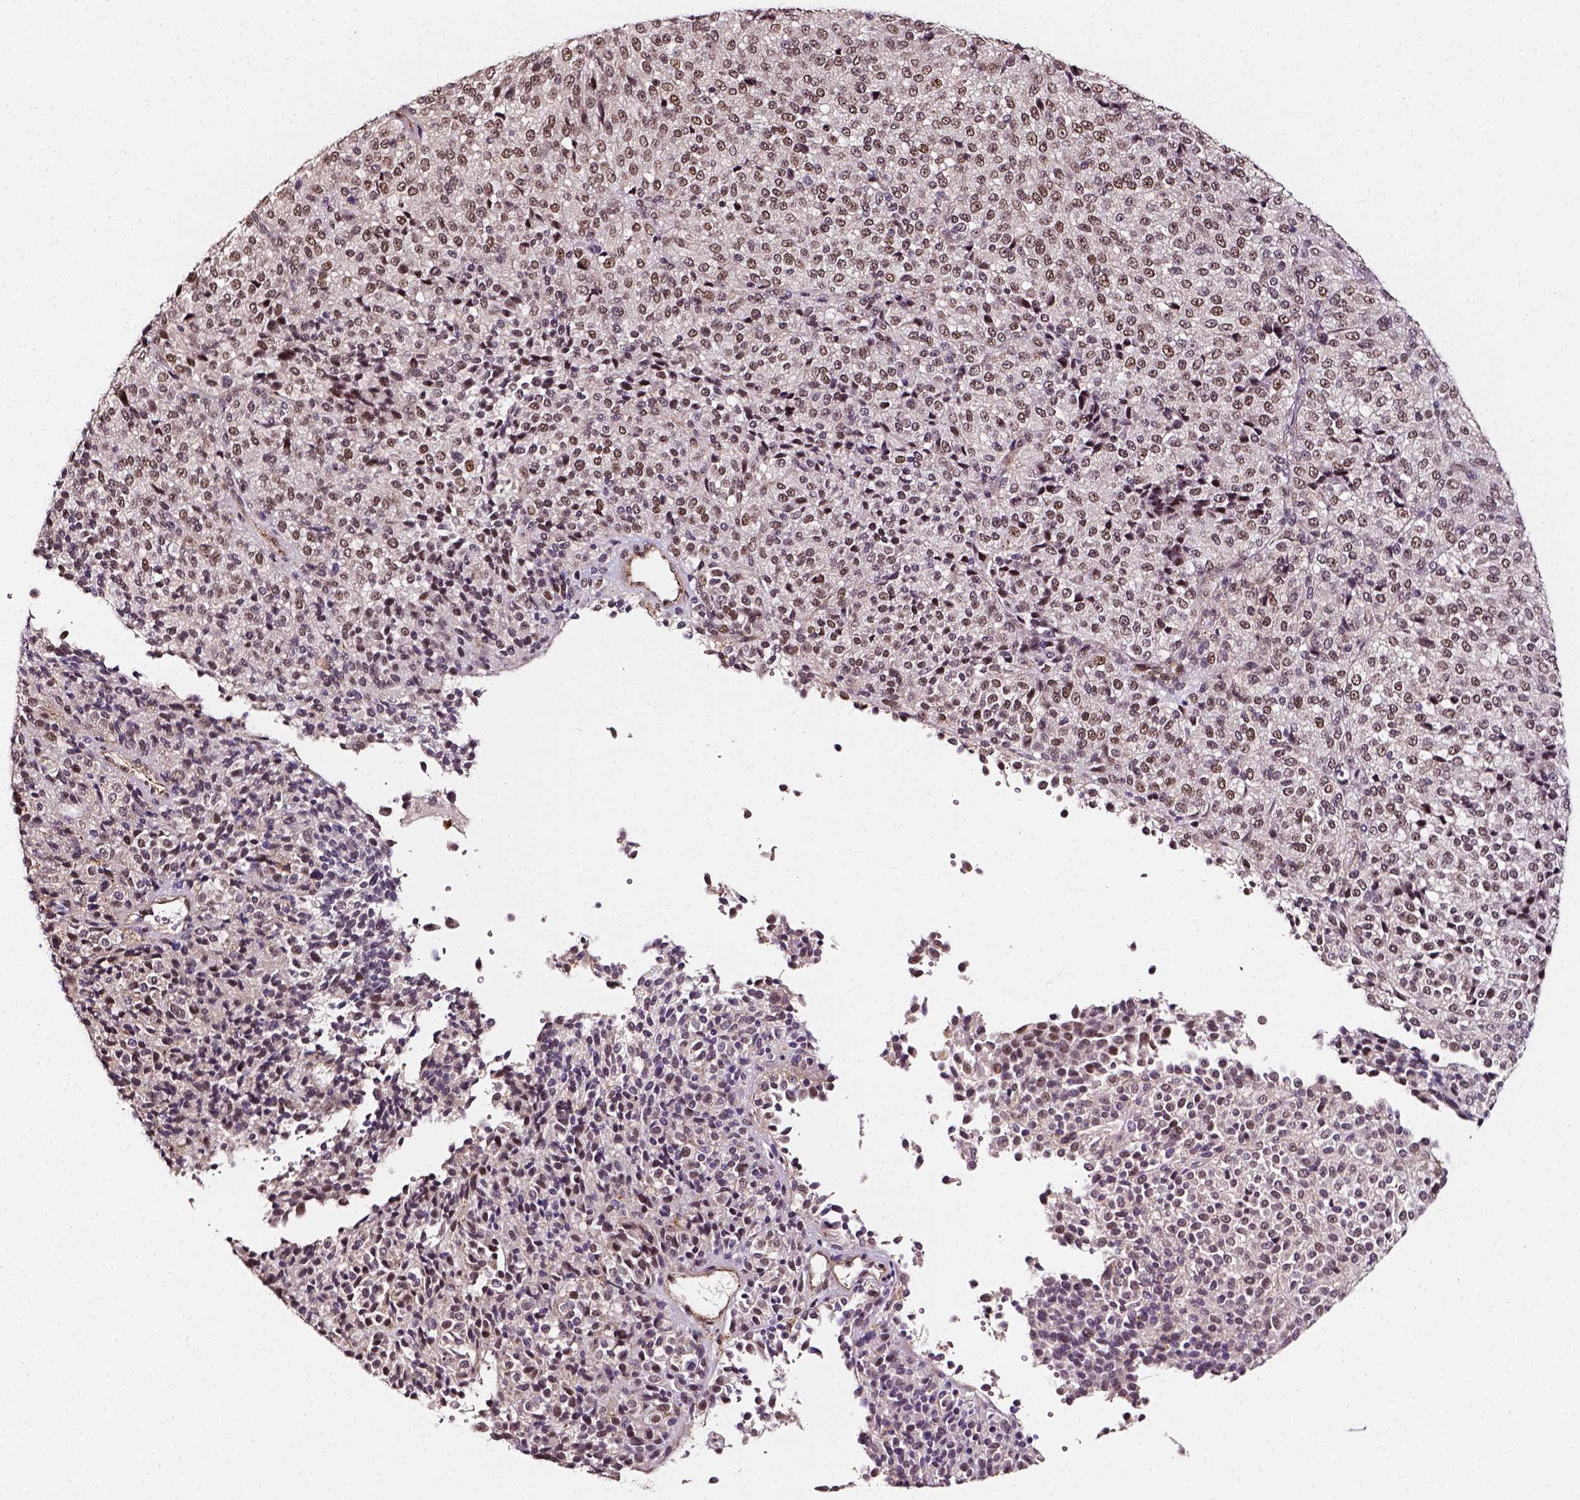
{"staining": {"intensity": "weak", "quantity": ">75%", "location": "cytoplasmic/membranous,nuclear"}, "tissue": "melanoma", "cell_type": "Tumor cells", "image_type": "cancer", "snomed": [{"axis": "morphology", "description": "Malignant melanoma, Metastatic site"}, {"axis": "topography", "description": "Brain"}], "caption": "Malignant melanoma (metastatic site) was stained to show a protein in brown. There is low levels of weak cytoplasmic/membranous and nuclear positivity in about >75% of tumor cells. Nuclei are stained in blue.", "gene": "NACC1", "patient": {"sex": "female", "age": 56}}